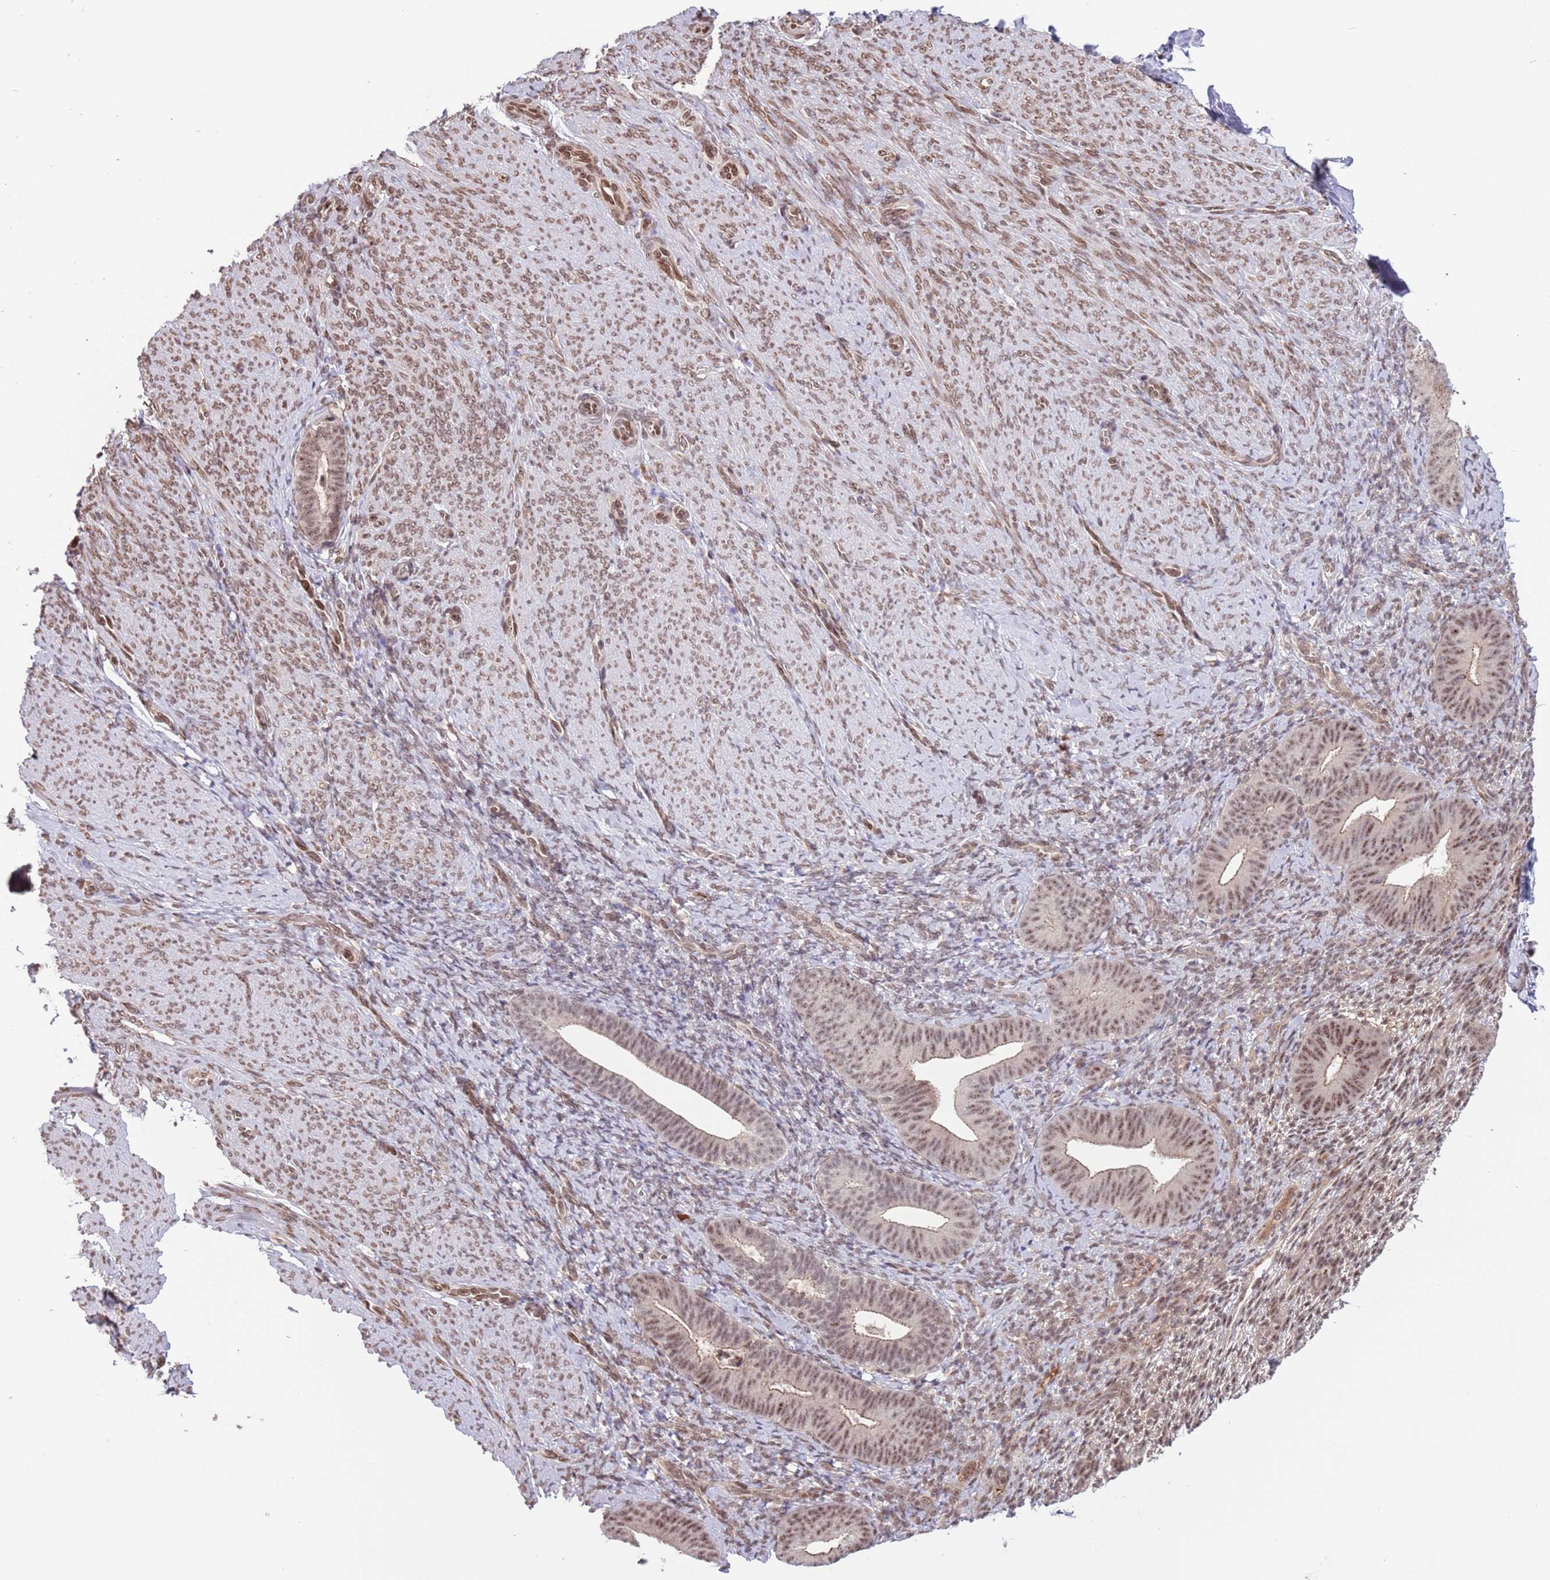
{"staining": {"intensity": "moderate", "quantity": "25%-75%", "location": "nuclear"}, "tissue": "endometrium", "cell_type": "Cells in endometrial stroma", "image_type": "normal", "snomed": [{"axis": "morphology", "description": "Normal tissue, NOS"}, {"axis": "topography", "description": "Endometrium"}], "caption": "DAB immunohistochemical staining of normal human endometrium demonstrates moderate nuclear protein positivity in about 25%-75% of cells in endometrial stroma.", "gene": "SIPA1L3", "patient": {"sex": "female", "age": 65}}